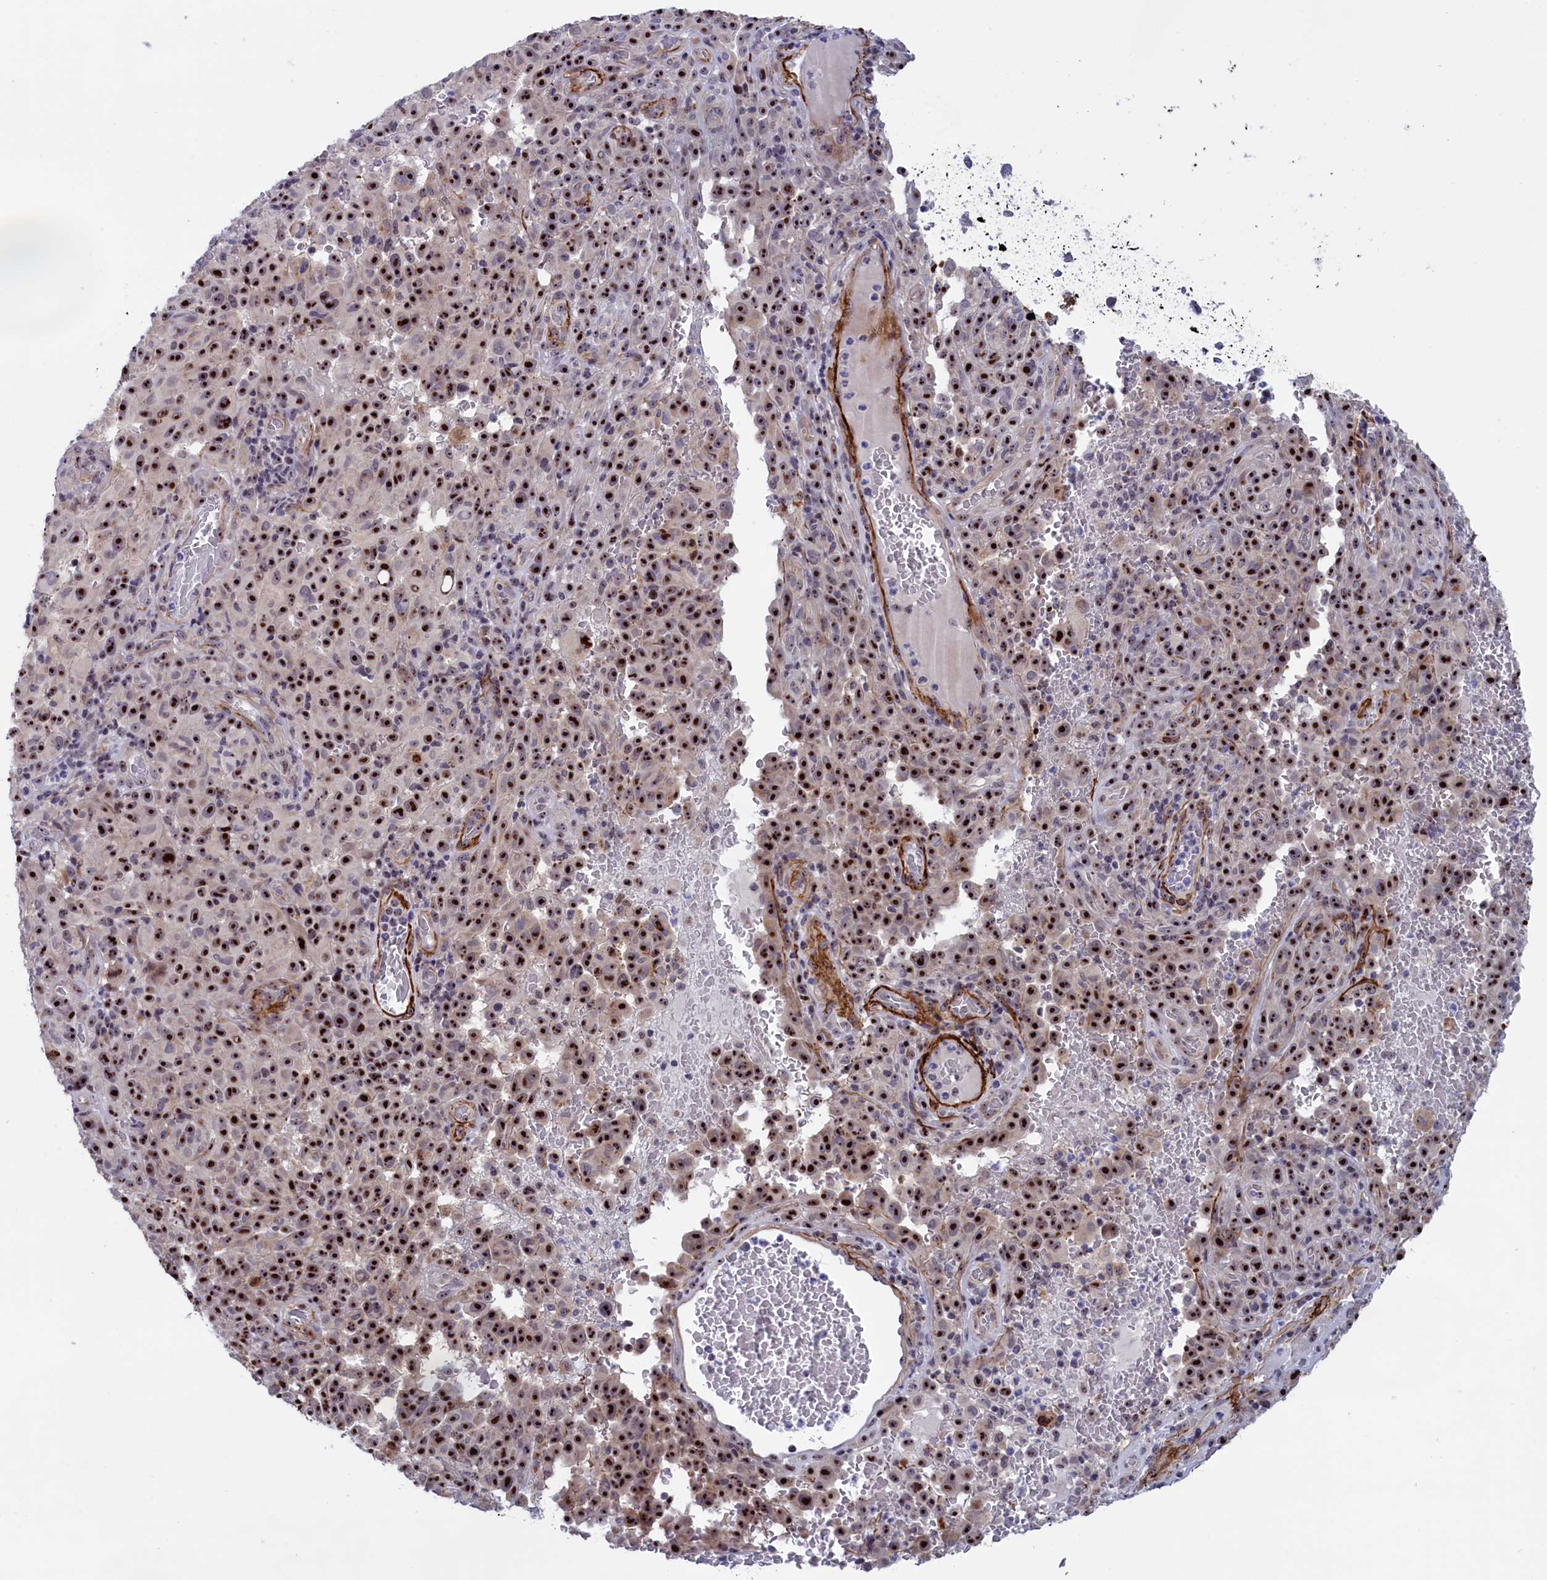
{"staining": {"intensity": "strong", "quantity": ">75%", "location": "nuclear"}, "tissue": "melanoma", "cell_type": "Tumor cells", "image_type": "cancer", "snomed": [{"axis": "morphology", "description": "Malignant melanoma, NOS"}, {"axis": "topography", "description": "Skin"}], "caption": "Malignant melanoma stained with a protein marker demonstrates strong staining in tumor cells.", "gene": "PPAN", "patient": {"sex": "female", "age": 82}}